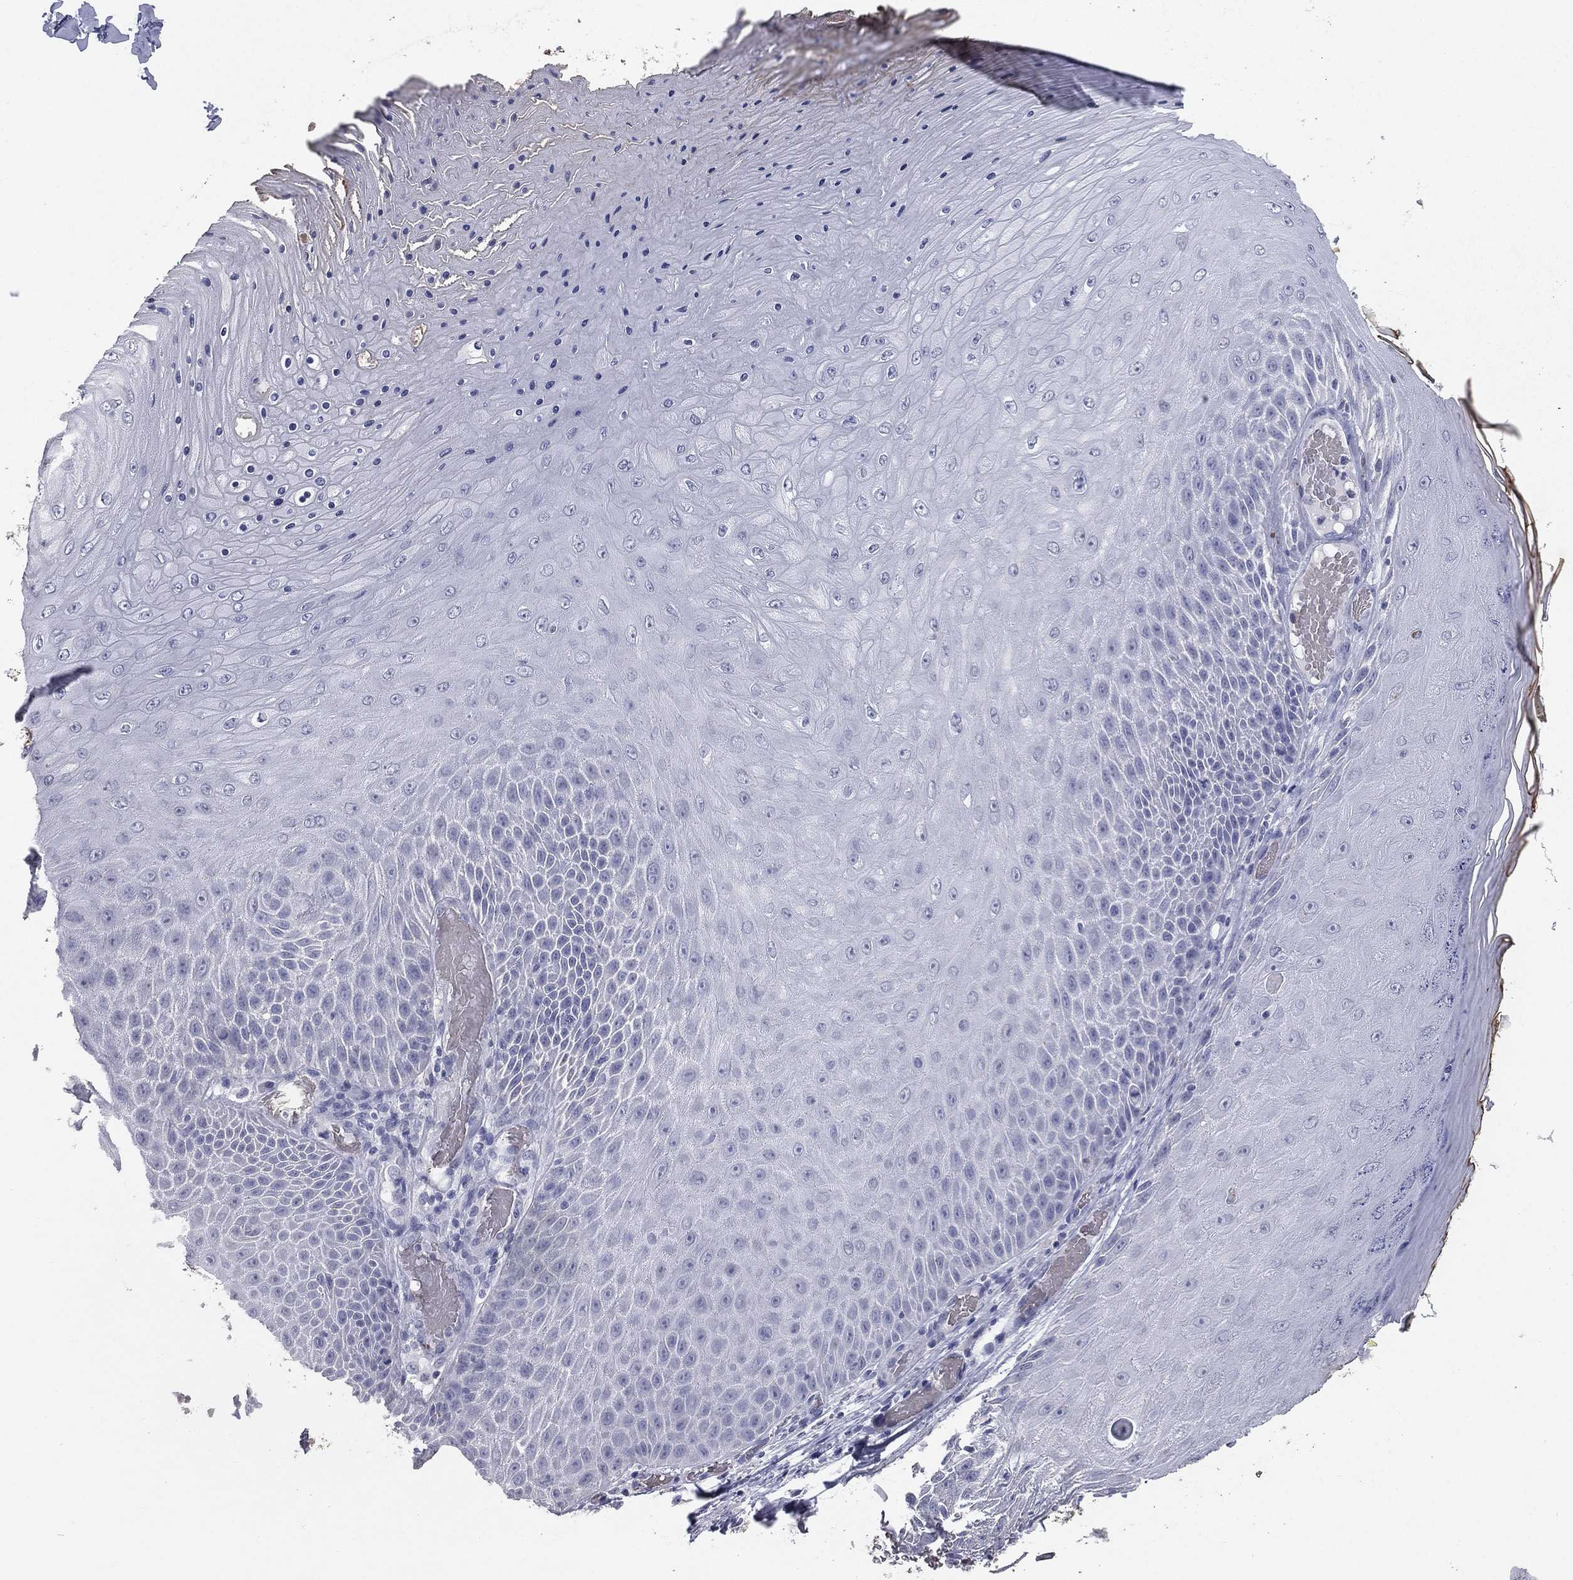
{"staining": {"intensity": "negative", "quantity": "none", "location": "none"}, "tissue": "skin cancer", "cell_type": "Tumor cells", "image_type": "cancer", "snomed": [{"axis": "morphology", "description": "Squamous cell carcinoma, NOS"}, {"axis": "topography", "description": "Skin"}], "caption": "Immunohistochemistry (IHC) of human skin squamous cell carcinoma demonstrates no expression in tumor cells.", "gene": "ESX1", "patient": {"sex": "male", "age": 62}}